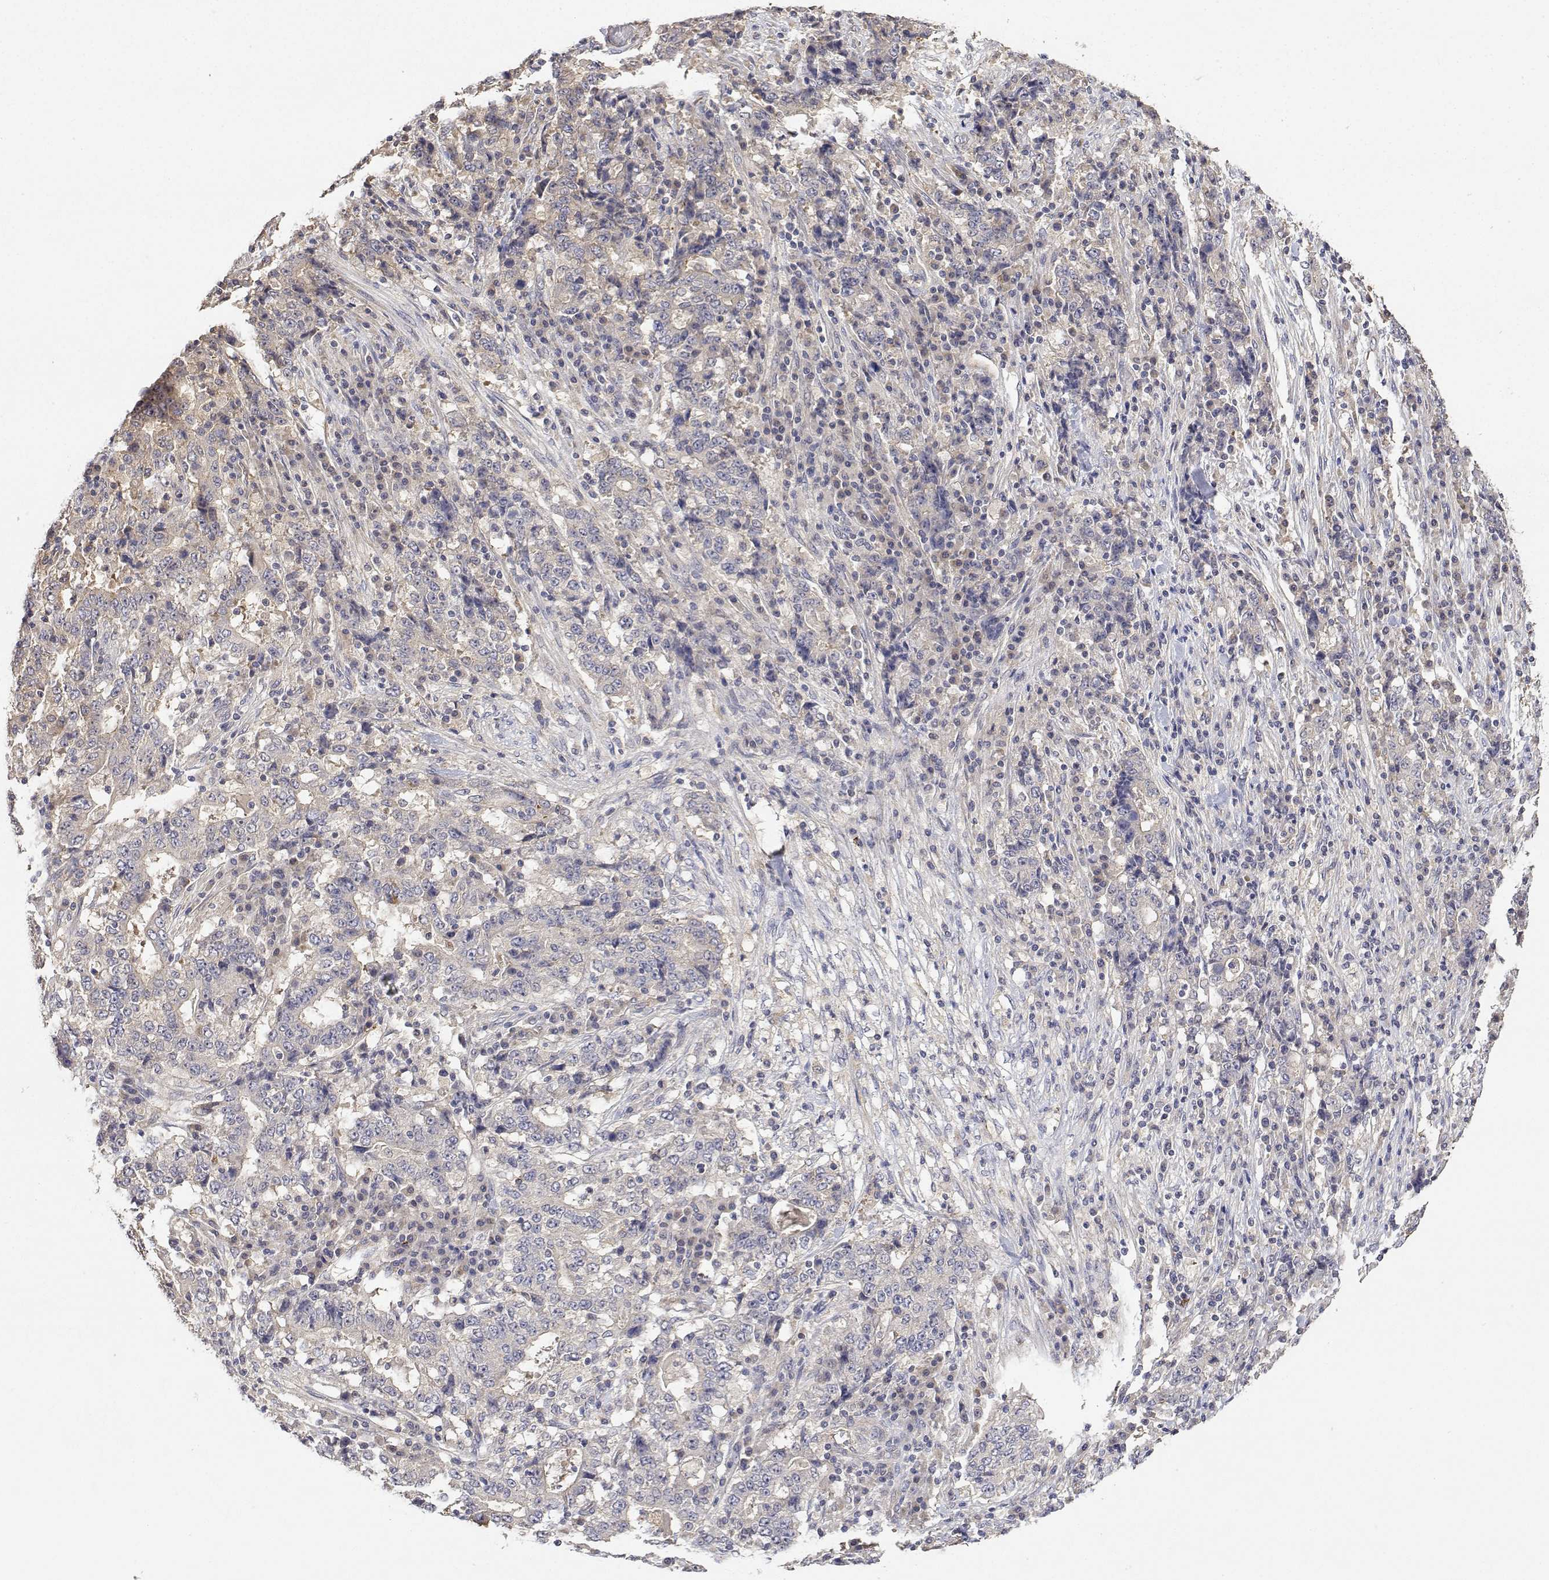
{"staining": {"intensity": "negative", "quantity": "none", "location": "none"}, "tissue": "stomach cancer", "cell_type": "Tumor cells", "image_type": "cancer", "snomed": [{"axis": "morphology", "description": "Normal tissue, NOS"}, {"axis": "morphology", "description": "Adenocarcinoma, NOS"}, {"axis": "topography", "description": "Stomach, upper"}, {"axis": "topography", "description": "Stomach"}], "caption": "An immunohistochemistry (IHC) image of stomach cancer (adenocarcinoma) is shown. There is no staining in tumor cells of stomach cancer (adenocarcinoma).", "gene": "LONRF3", "patient": {"sex": "male", "age": 59}}